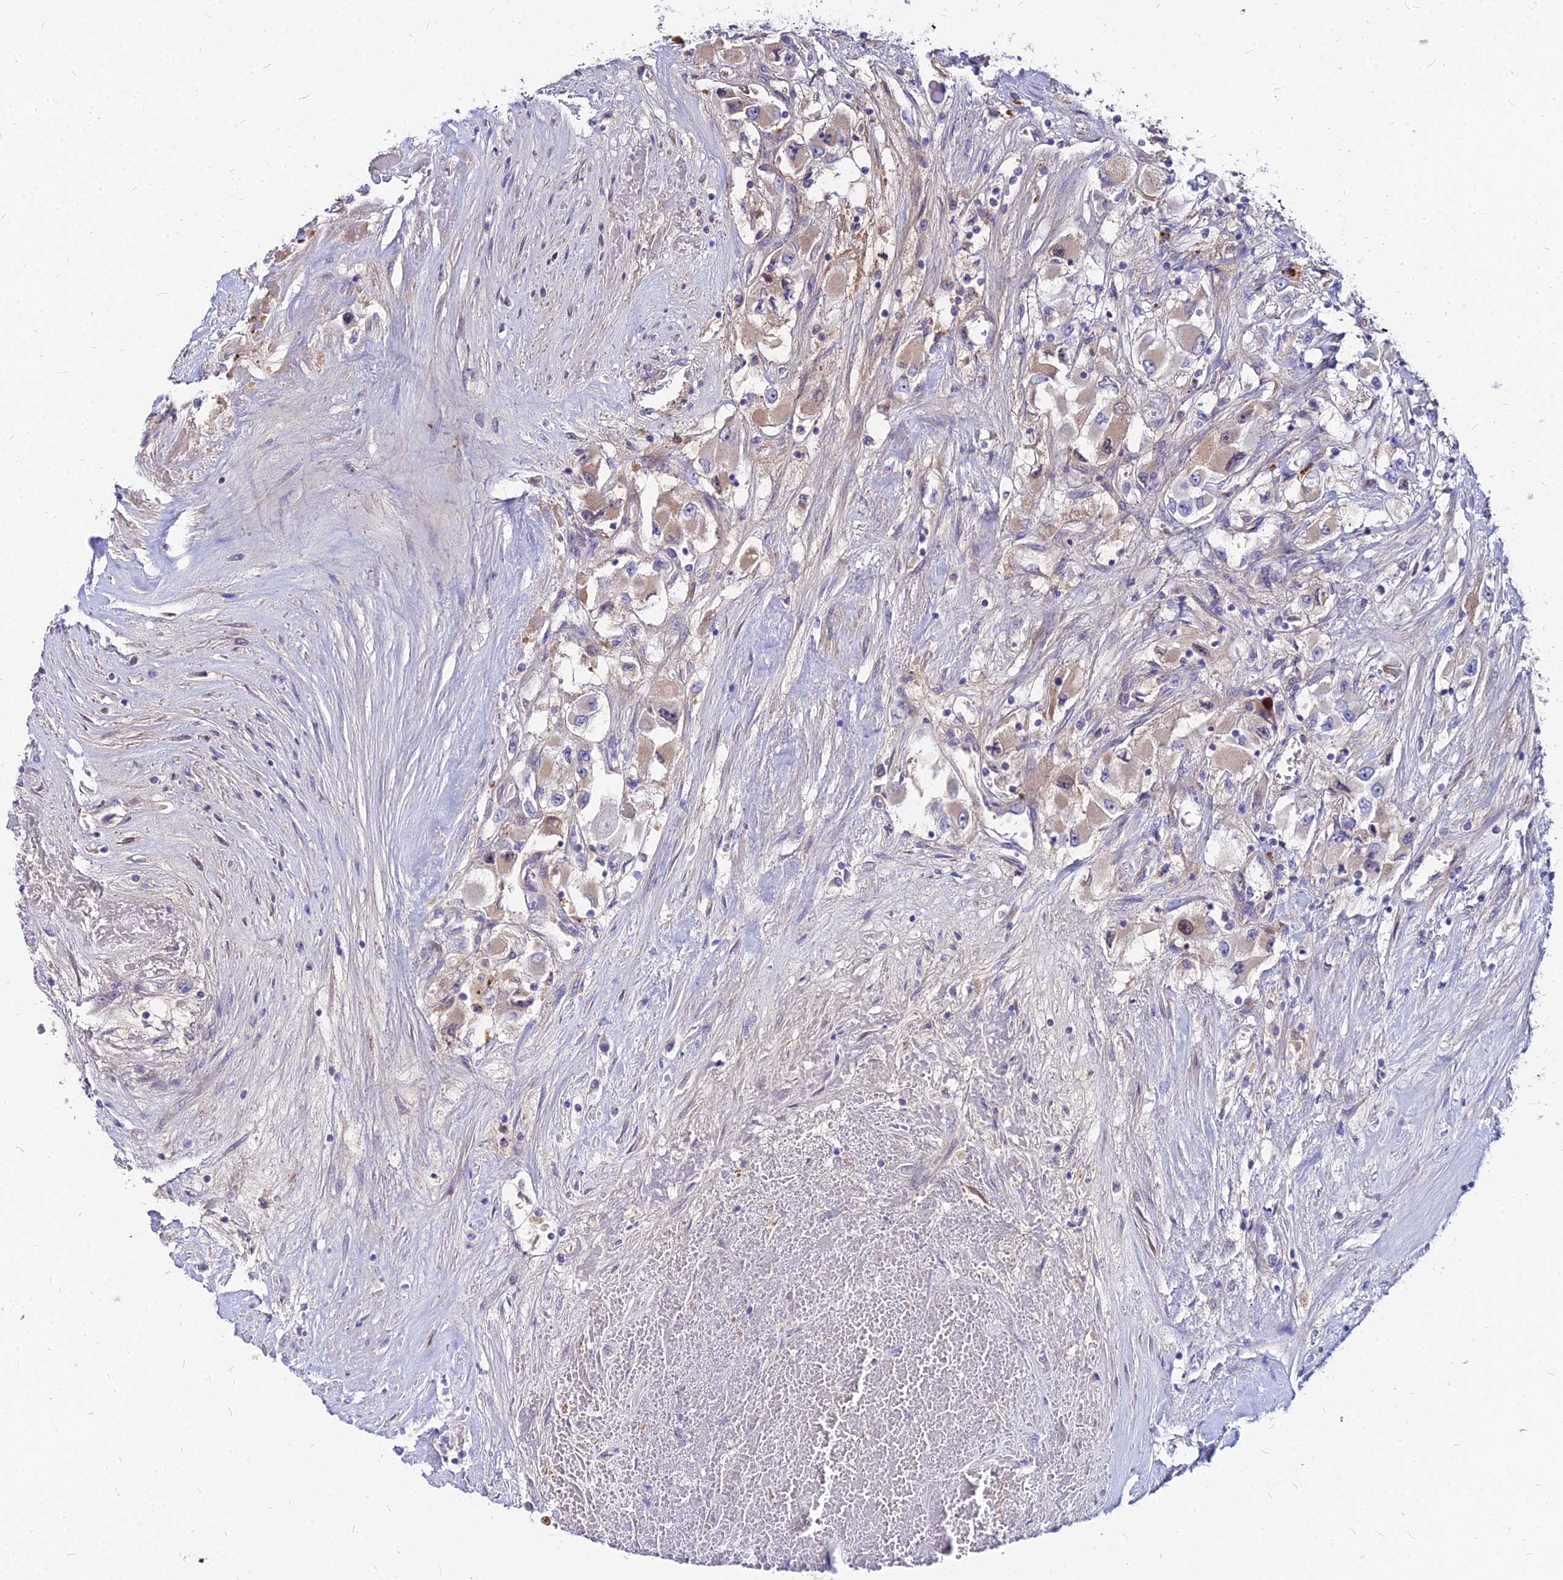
{"staining": {"intensity": "negative", "quantity": "none", "location": "none"}, "tissue": "renal cancer", "cell_type": "Tumor cells", "image_type": "cancer", "snomed": [{"axis": "morphology", "description": "Adenocarcinoma, NOS"}, {"axis": "topography", "description": "Kidney"}], "caption": "A histopathology image of human renal cancer (adenocarcinoma) is negative for staining in tumor cells. (Stains: DAB (3,3'-diaminobenzidine) immunohistochemistry with hematoxylin counter stain, Microscopy: brightfield microscopy at high magnification).", "gene": "ACSM6", "patient": {"sex": "female", "age": 52}}